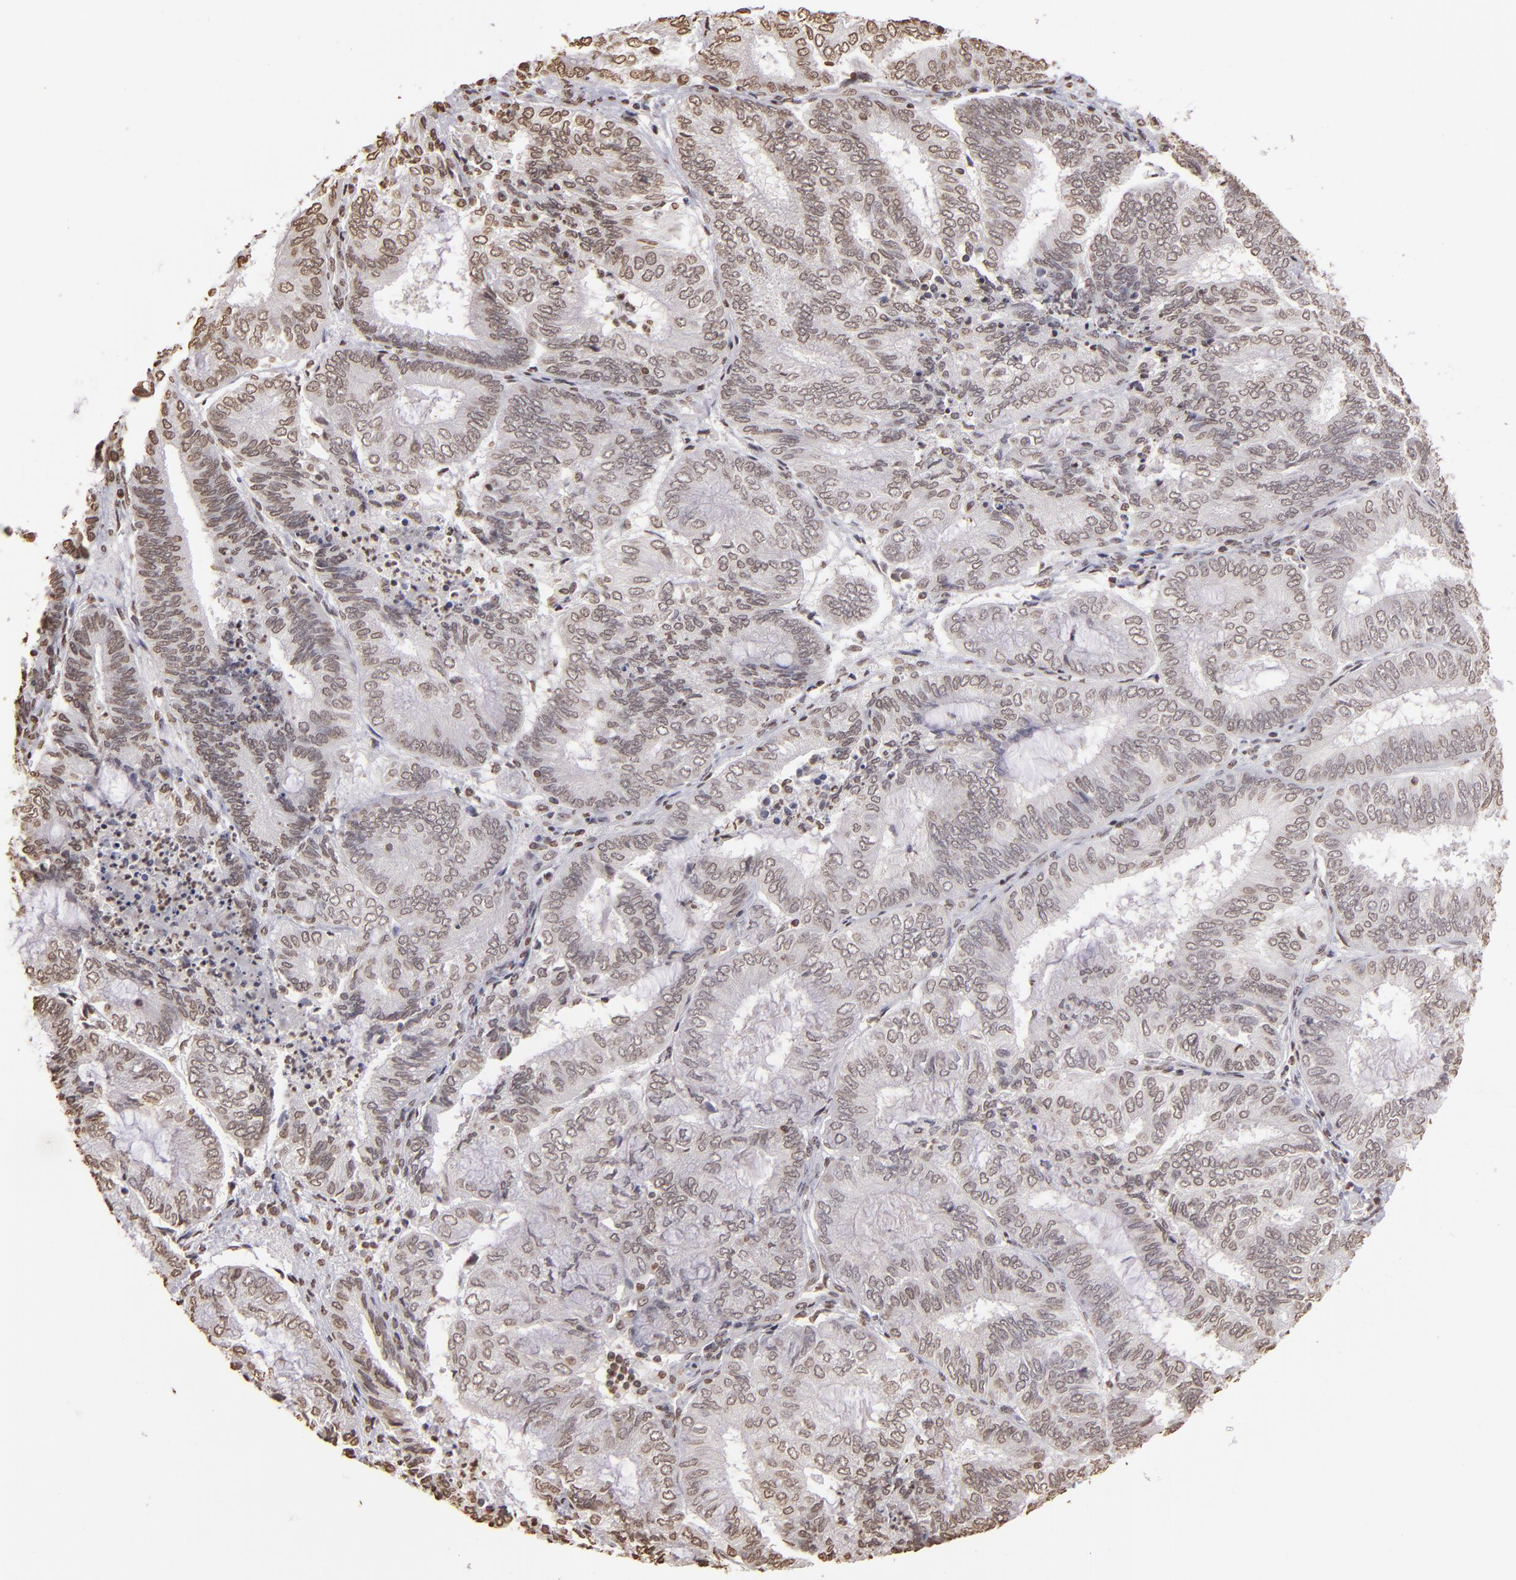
{"staining": {"intensity": "weak", "quantity": ">75%", "location": "nuclear"}, "tissue": "endometrial cancer", "cell_type": "Tumor cells", "image_type": "cancer", "snomed": [{"axis": "morphology", "description": "Adenocarcinoma, NOS"}, {"axis": "topography", "description": "Endometrium"}], "caption": "The image shows immunohistochemical staining of endometrial adenocarcinoma. There is weak nuclear expression is present in about >75% of tumor cells. (DAB = brown stain, brightfield microscopy at high magnification).", "gene": "LBX1", "patient": {"sex": "female", "age": 59}}